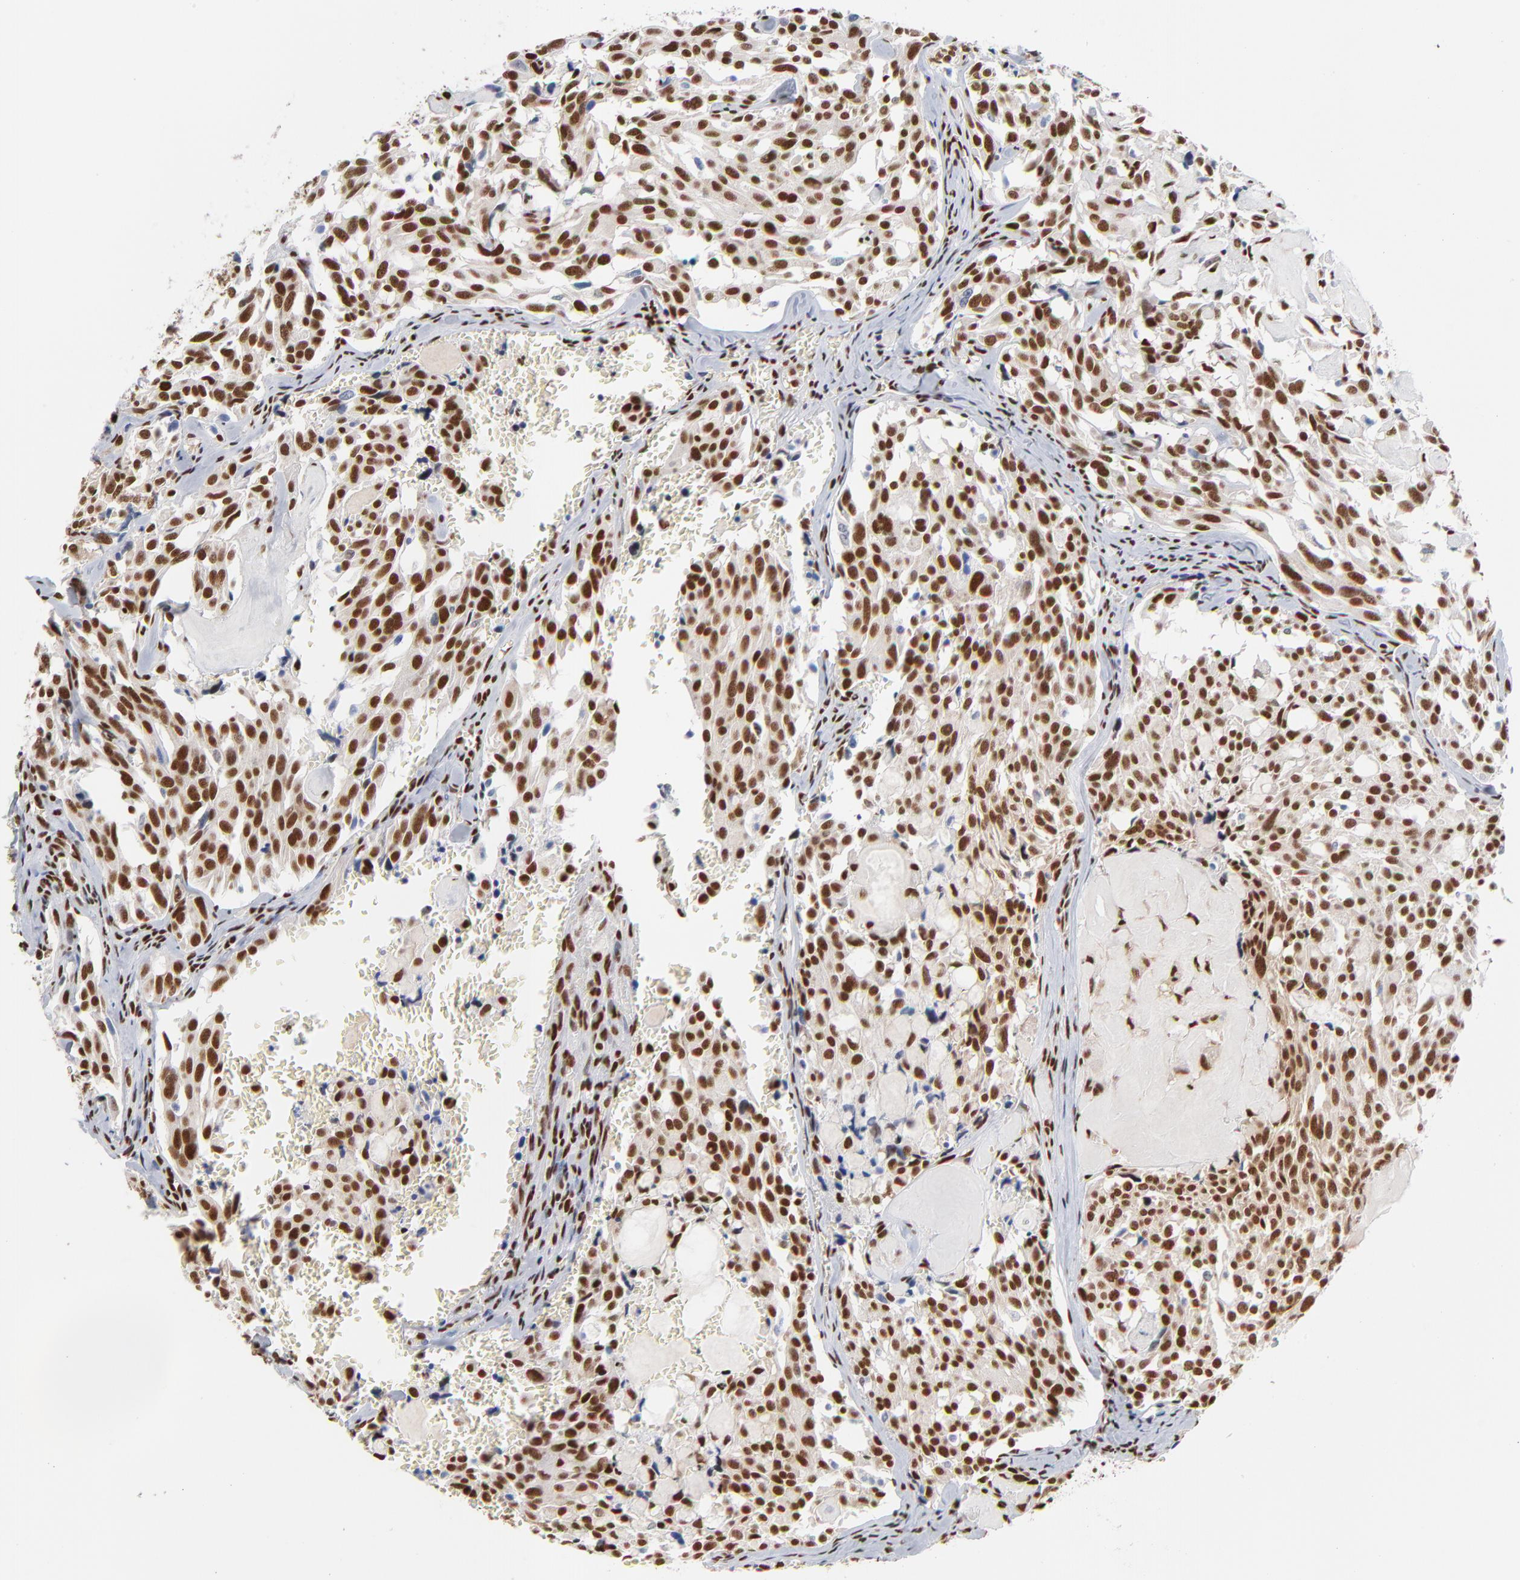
{"staining": {"intensity": "strong", "quantity": ">75%", "location": "nuclear"}, "tissue": "thyroid cancer", "cell_type": "Tumor cells", "image_type": "cancer", "snomed": [{"axis": "morphology", "description": "Carcinoma, NOS"}, {"axis": "morphology", "description": "Carcinoid, malignant, NOS"}, {"axis": "topography", "description": "Thyroid gland"}], "caption": "A high-resolution histopathology image shows immunohistochemistry (IHC) staining of carcinoma (thyroid), which displays strong nuclear expression in approximately >75% of tumor cells.", "gene": "CREB1", "patient": {"sex": "male", "age": 33}}